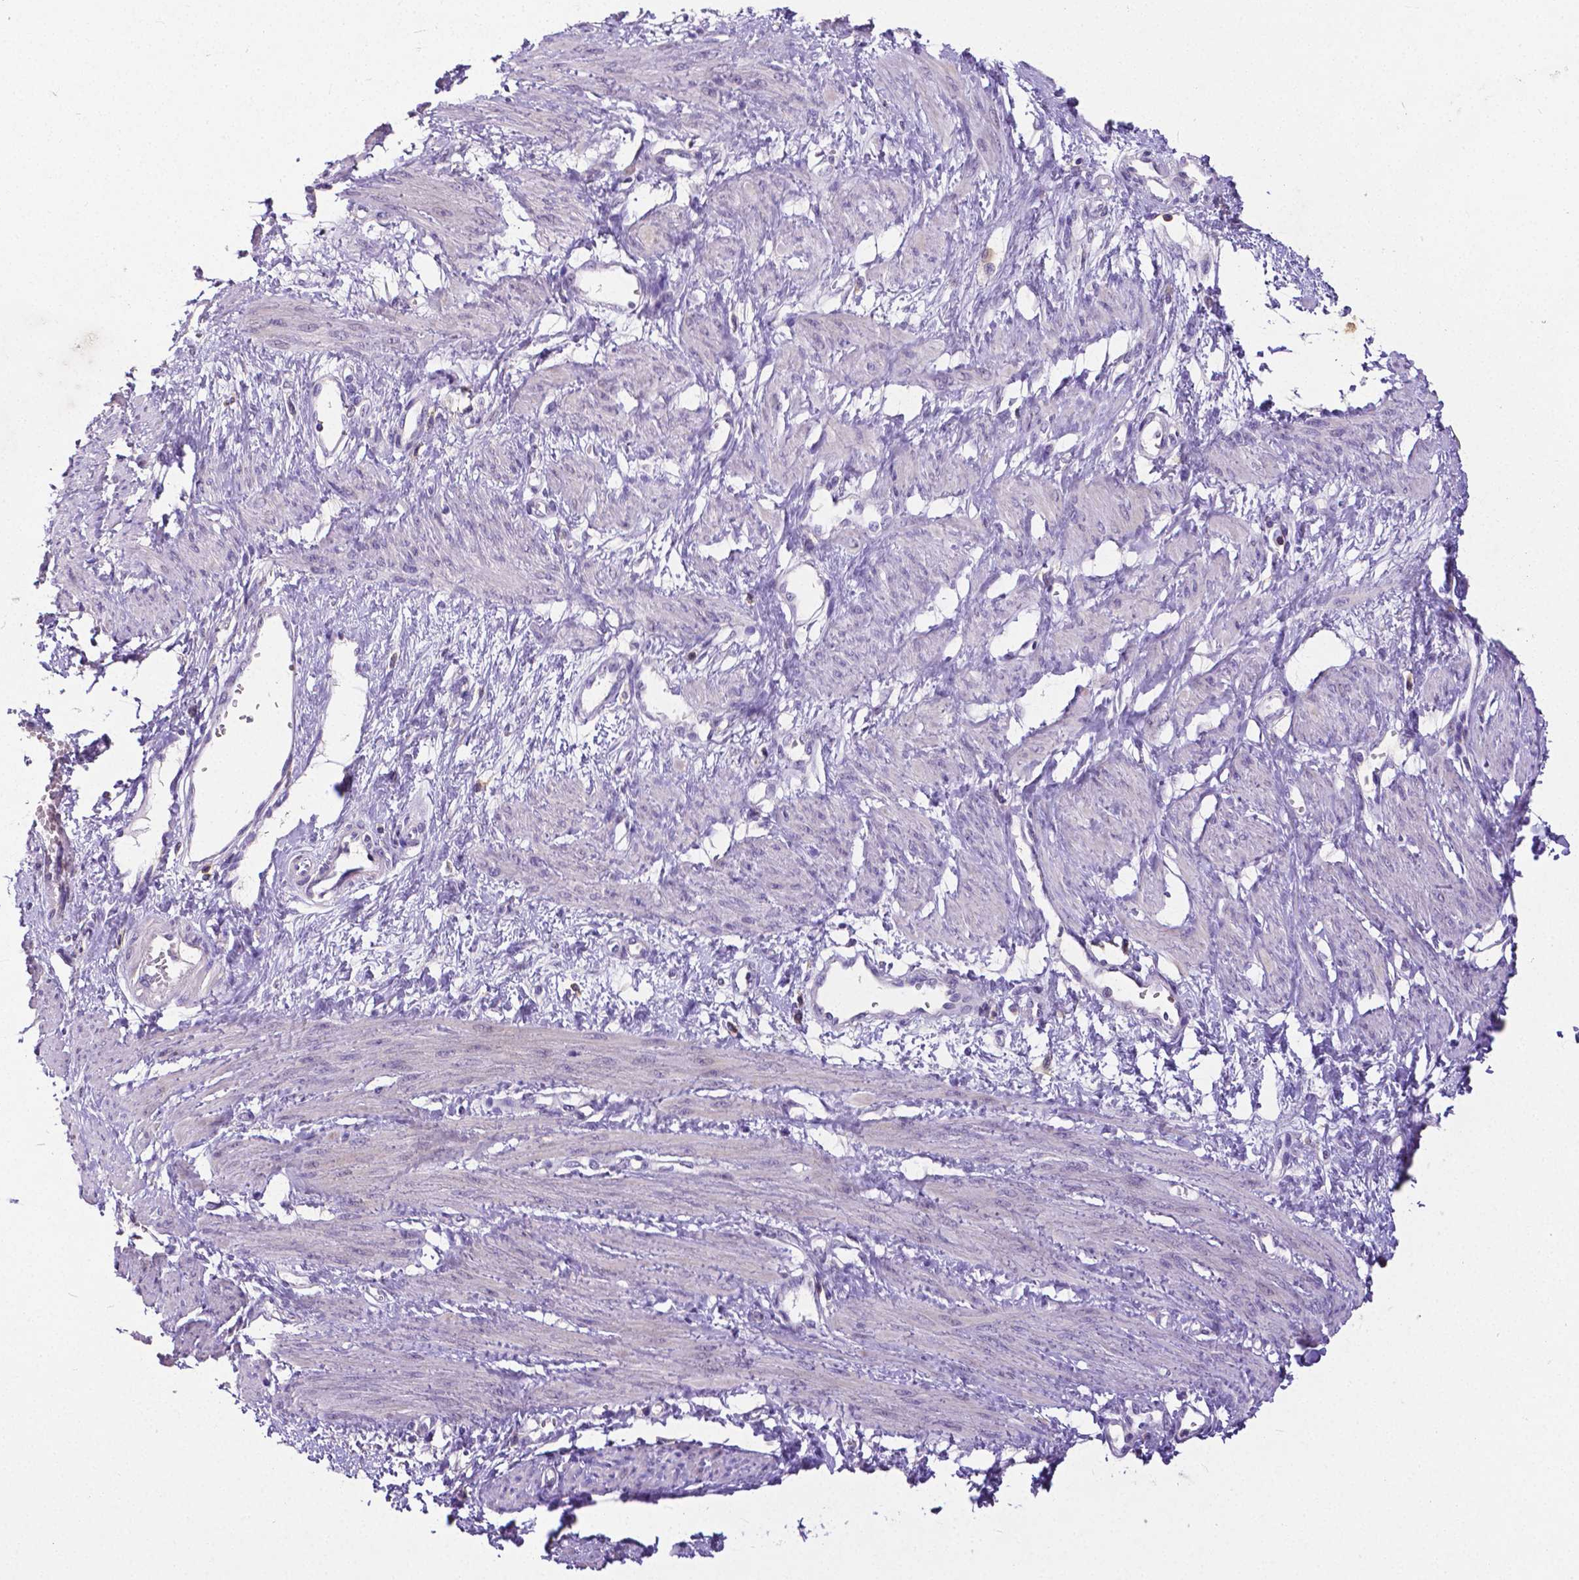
{"staining": {"intensity": "negative", "quantity": "none", "location": "none"}, "tissue": "smooth muscle", "cell_type": "Smooth muscle cells", "image_type": "normal", "snomed": [{"axis": "morphology", "description": "Normal tissue, NOS"}, {"axis": "topography", "description": "Smooth muscle"}, {"axis": "topography", "description": "Uterus"}], "caption": "Smooth muscle cells show no significant protein positivity in normal smooth muscle. (Stains: DAB (3,3'-diaminobenzidine) immunohistochemistry with hematoxylin counter stain, Microscopy: brightfield microscopy at high magnification).", "gene": "CD4", "patient": {"sex": "female", "age": 39}}